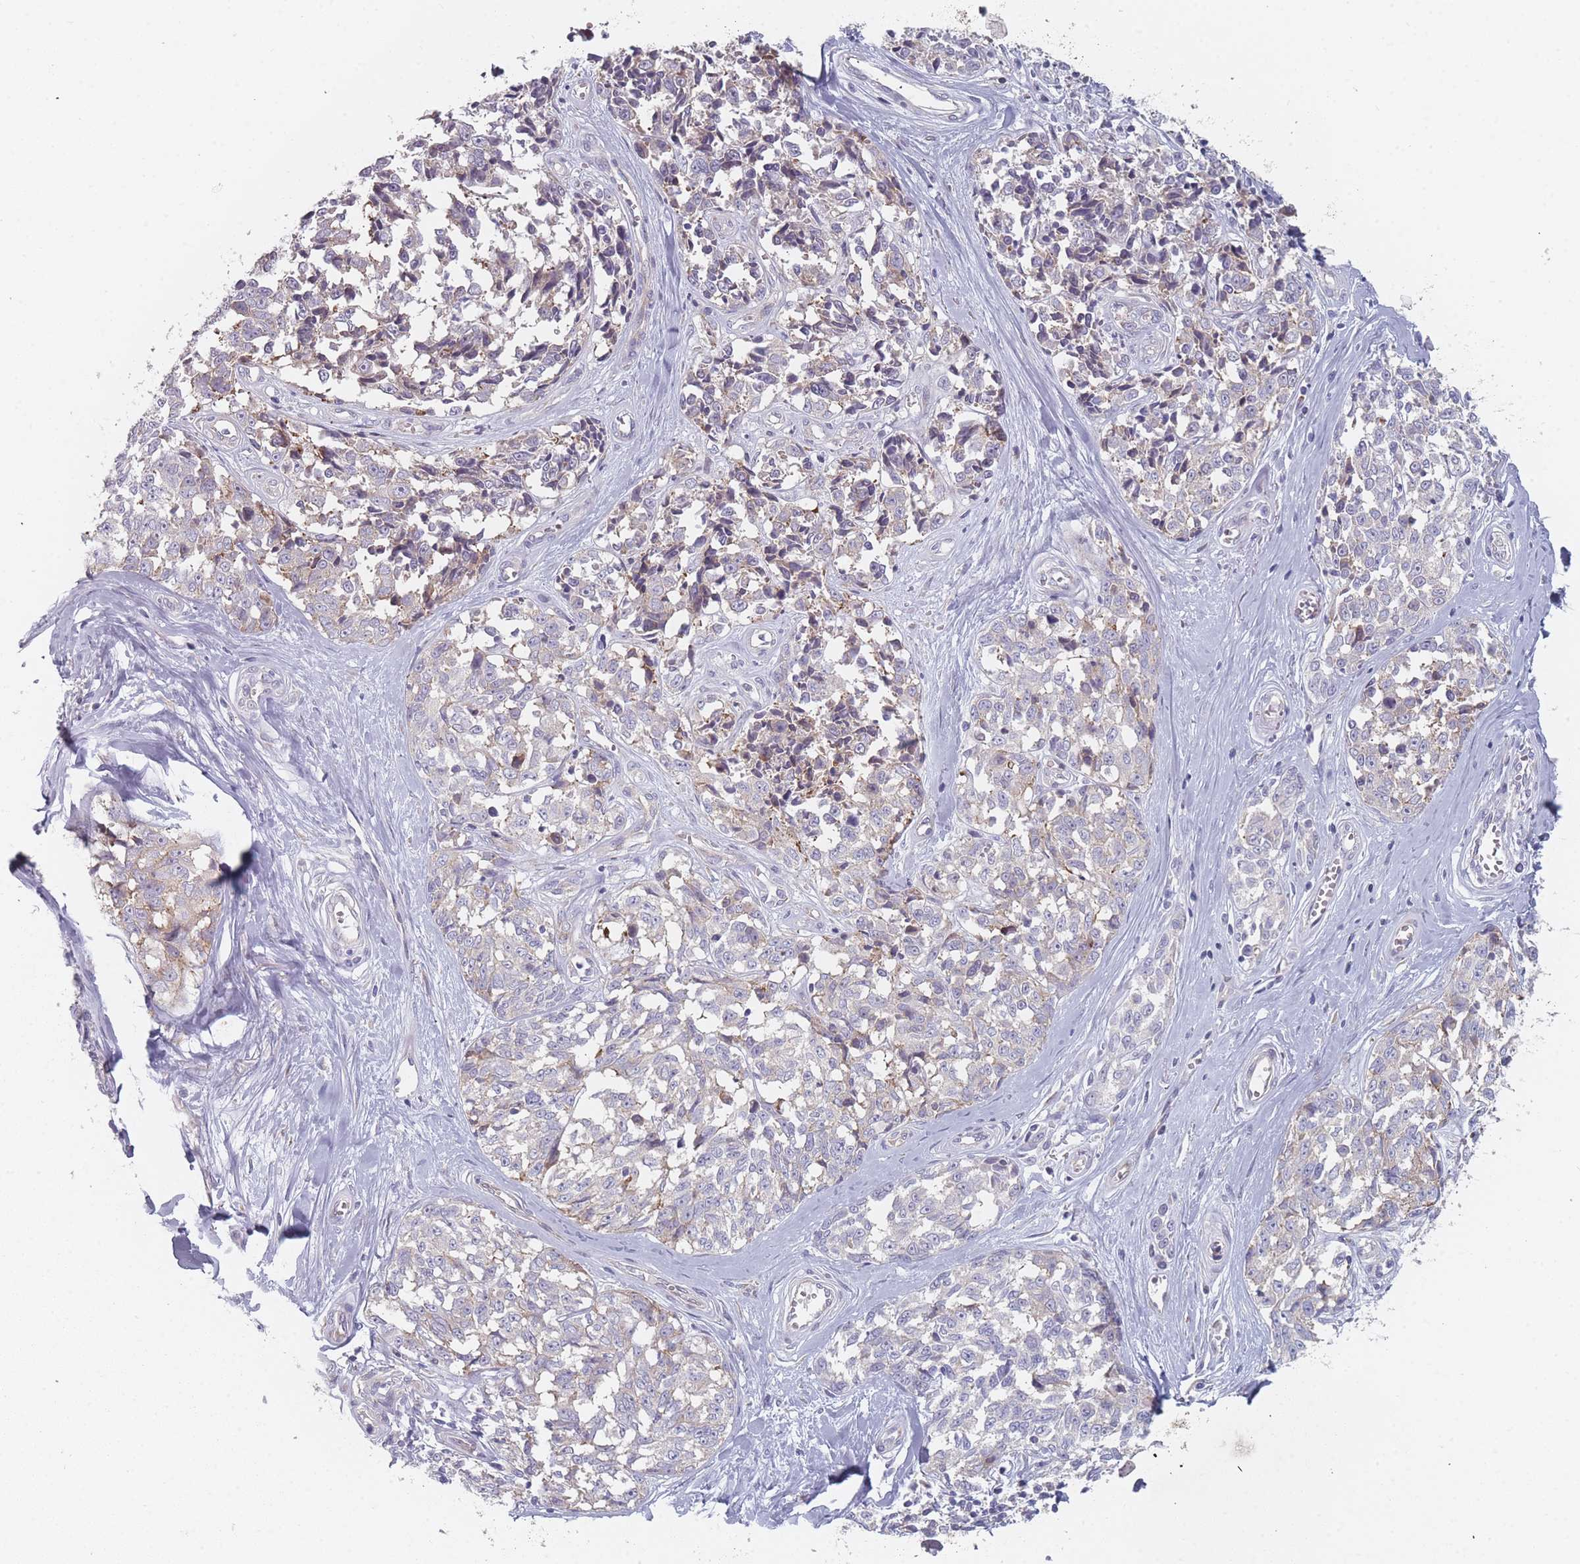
{"staining": {"intensity": "negative", "quantity": "none", "location": "none"}, "tissue": "melanoma", "cell_type": "Tumor cells", "image_type": "cancer", "snomed": [{"axis": "morphology", "description": "Normal tissue, NOS"}, {"axis": "morphology", "description": "Malignant melanoma, NOS"}, {"axis": "topography", "description": "Skin"}], "caption": "Tumor cells are negative for protein expression in human melanoma. The staining was performed using DAB (3,3'-diaminobenzidine) to visualize the protein expression in brown, while the nuclei were stained in blue with hematoxylin (Magnification: 20x).", "gene": "CACNG5", "patient": {"sex": "female", "age": 64}}